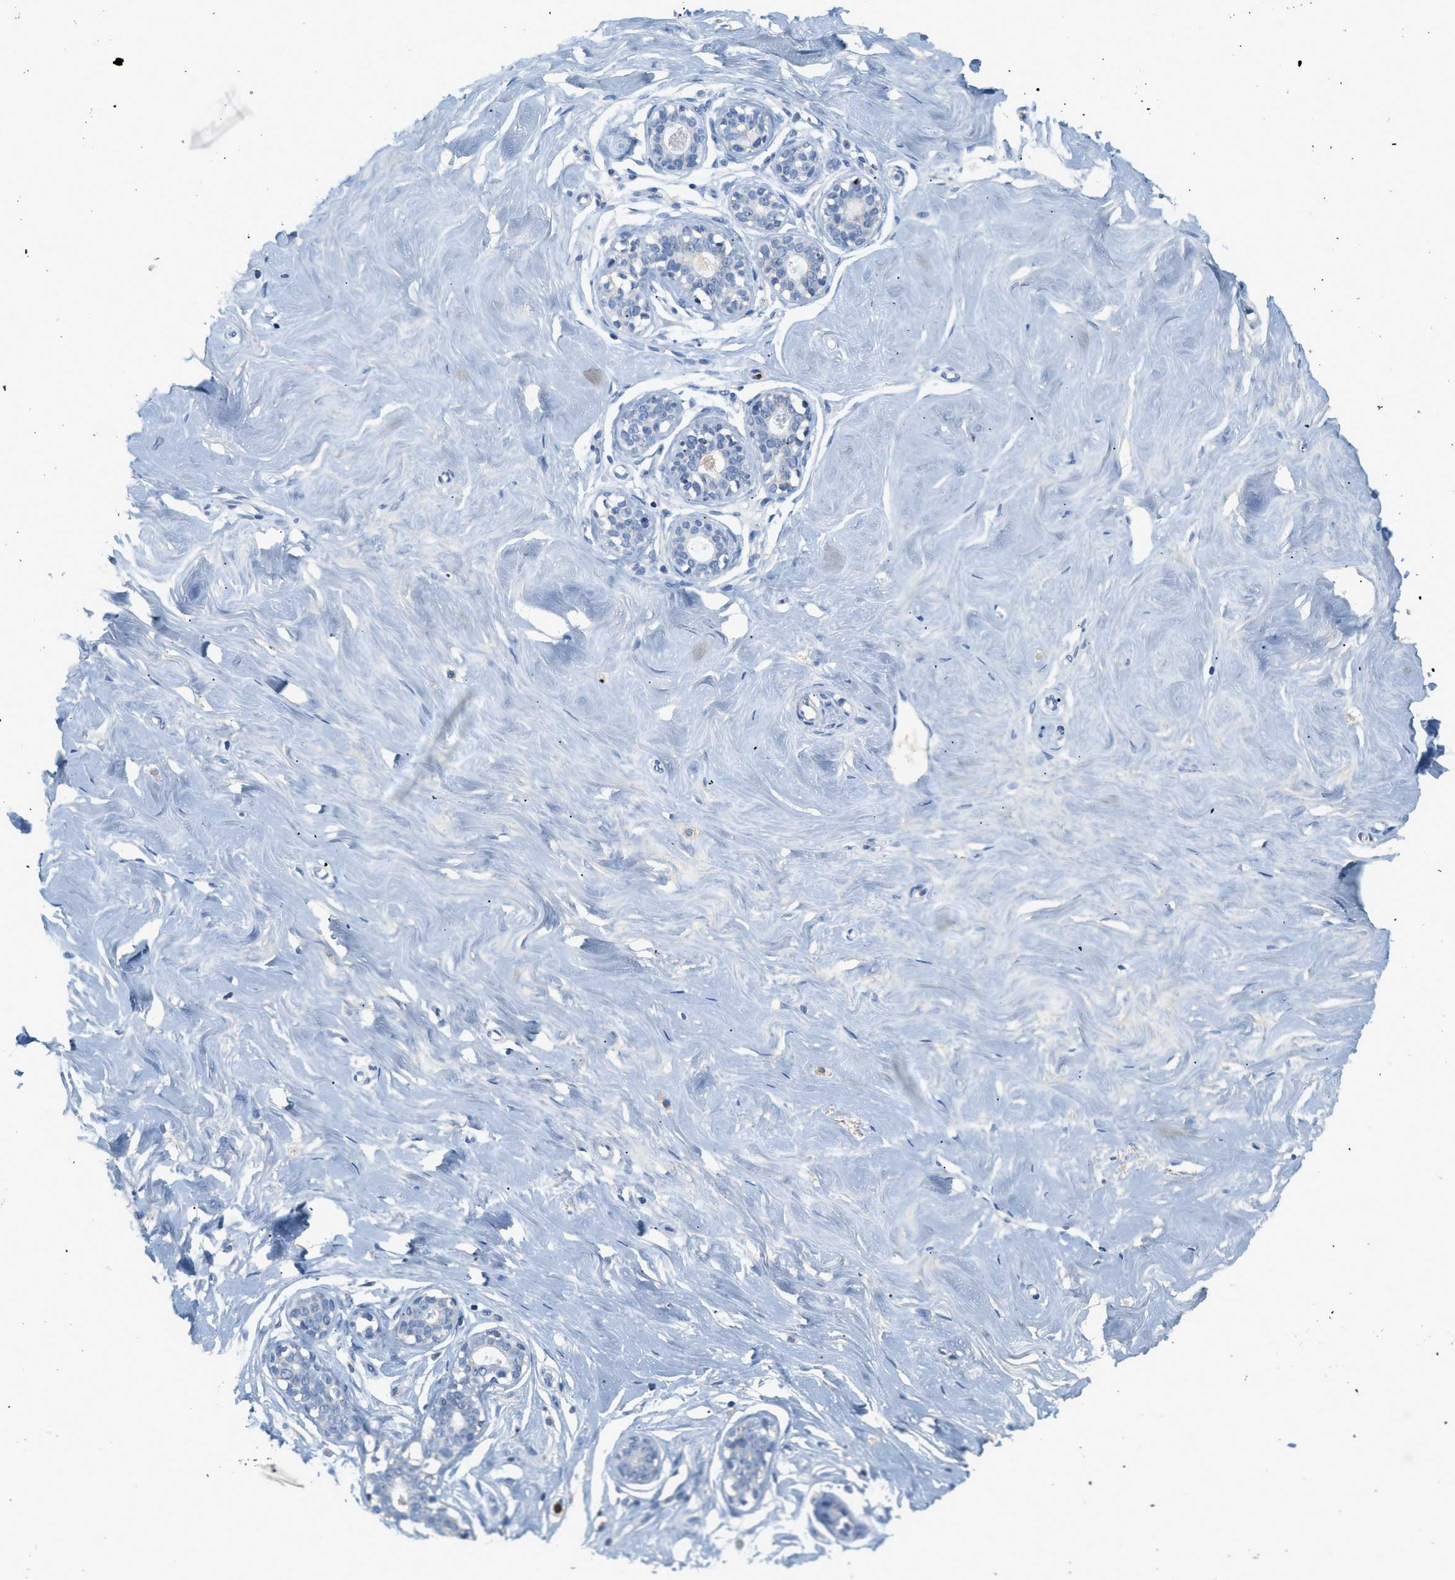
{"staining": {"intensity": "negative", "quantity": "none", "location": "none"}, "tissue": "breast", "cell_type": "Adipocytes", "image_type": "normal", "snomed": [{"axis": "morphology", "description": "Normal tissue, NOS"}, {"axis": "topography", "description": "Breast"}], "caption": "Breast was stained to show a protein in brown. There is no significant positivity in adipocytes. (Stains: DAB immunohistochemistry with hematoxylin counter stain, Microscopy: brightfield microscopy at high magnification).", "gene": "LCN2", "patient": {"sex": "female", "age": 23}}